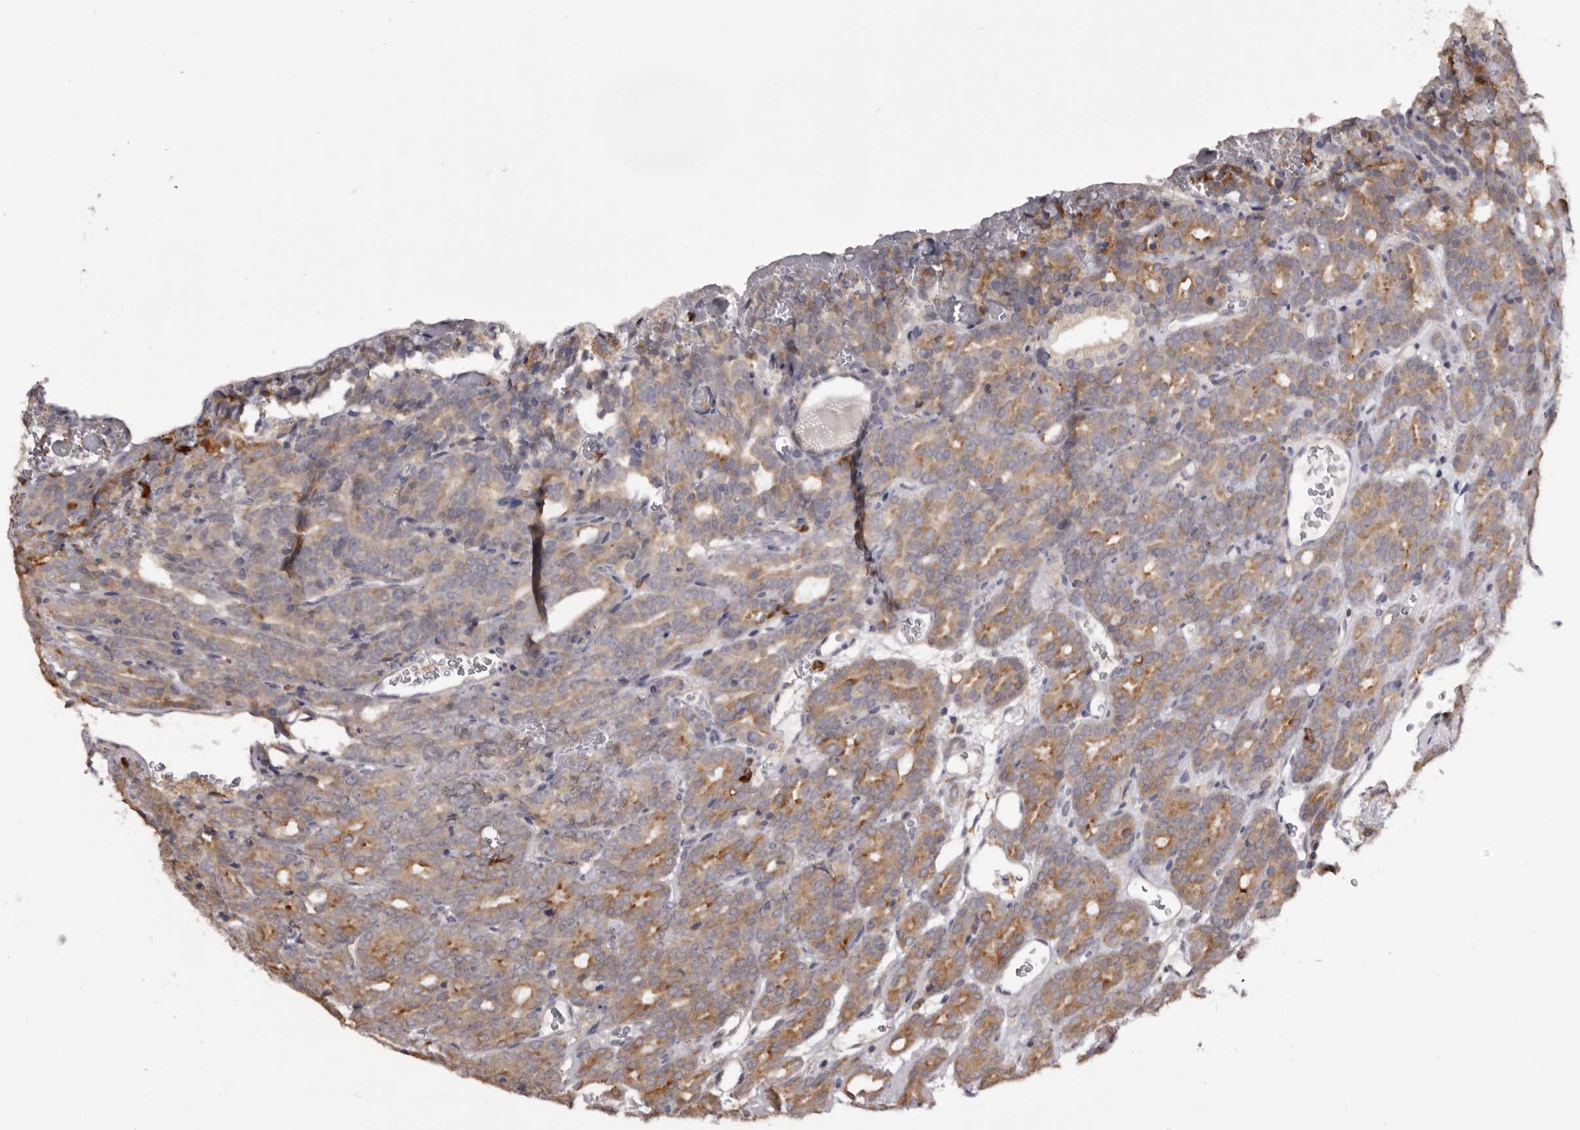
{"staining": {"intensity": "moderate", "quantity": "25%-75%", "location": "cytoplasmic/membranous"}, "tissue": "prostate cancer", "cell_type": "Tumor cells", "image_type": "cancer", "snomed": [{"axis": "morphology", "description": "Adenocarcinoma, High grade"}, {"axis": "topography", "description": "Prostate"}], "caption": "This is a micrograph of immunohistochemistry staining of prostate cancer (high-grade adenocarcinoma), which shows moderate staining in the cytoplasmic/membranous of tumor cells.", "gene": "TNNI1", "patient": {"sex": "male", "age": 62}}